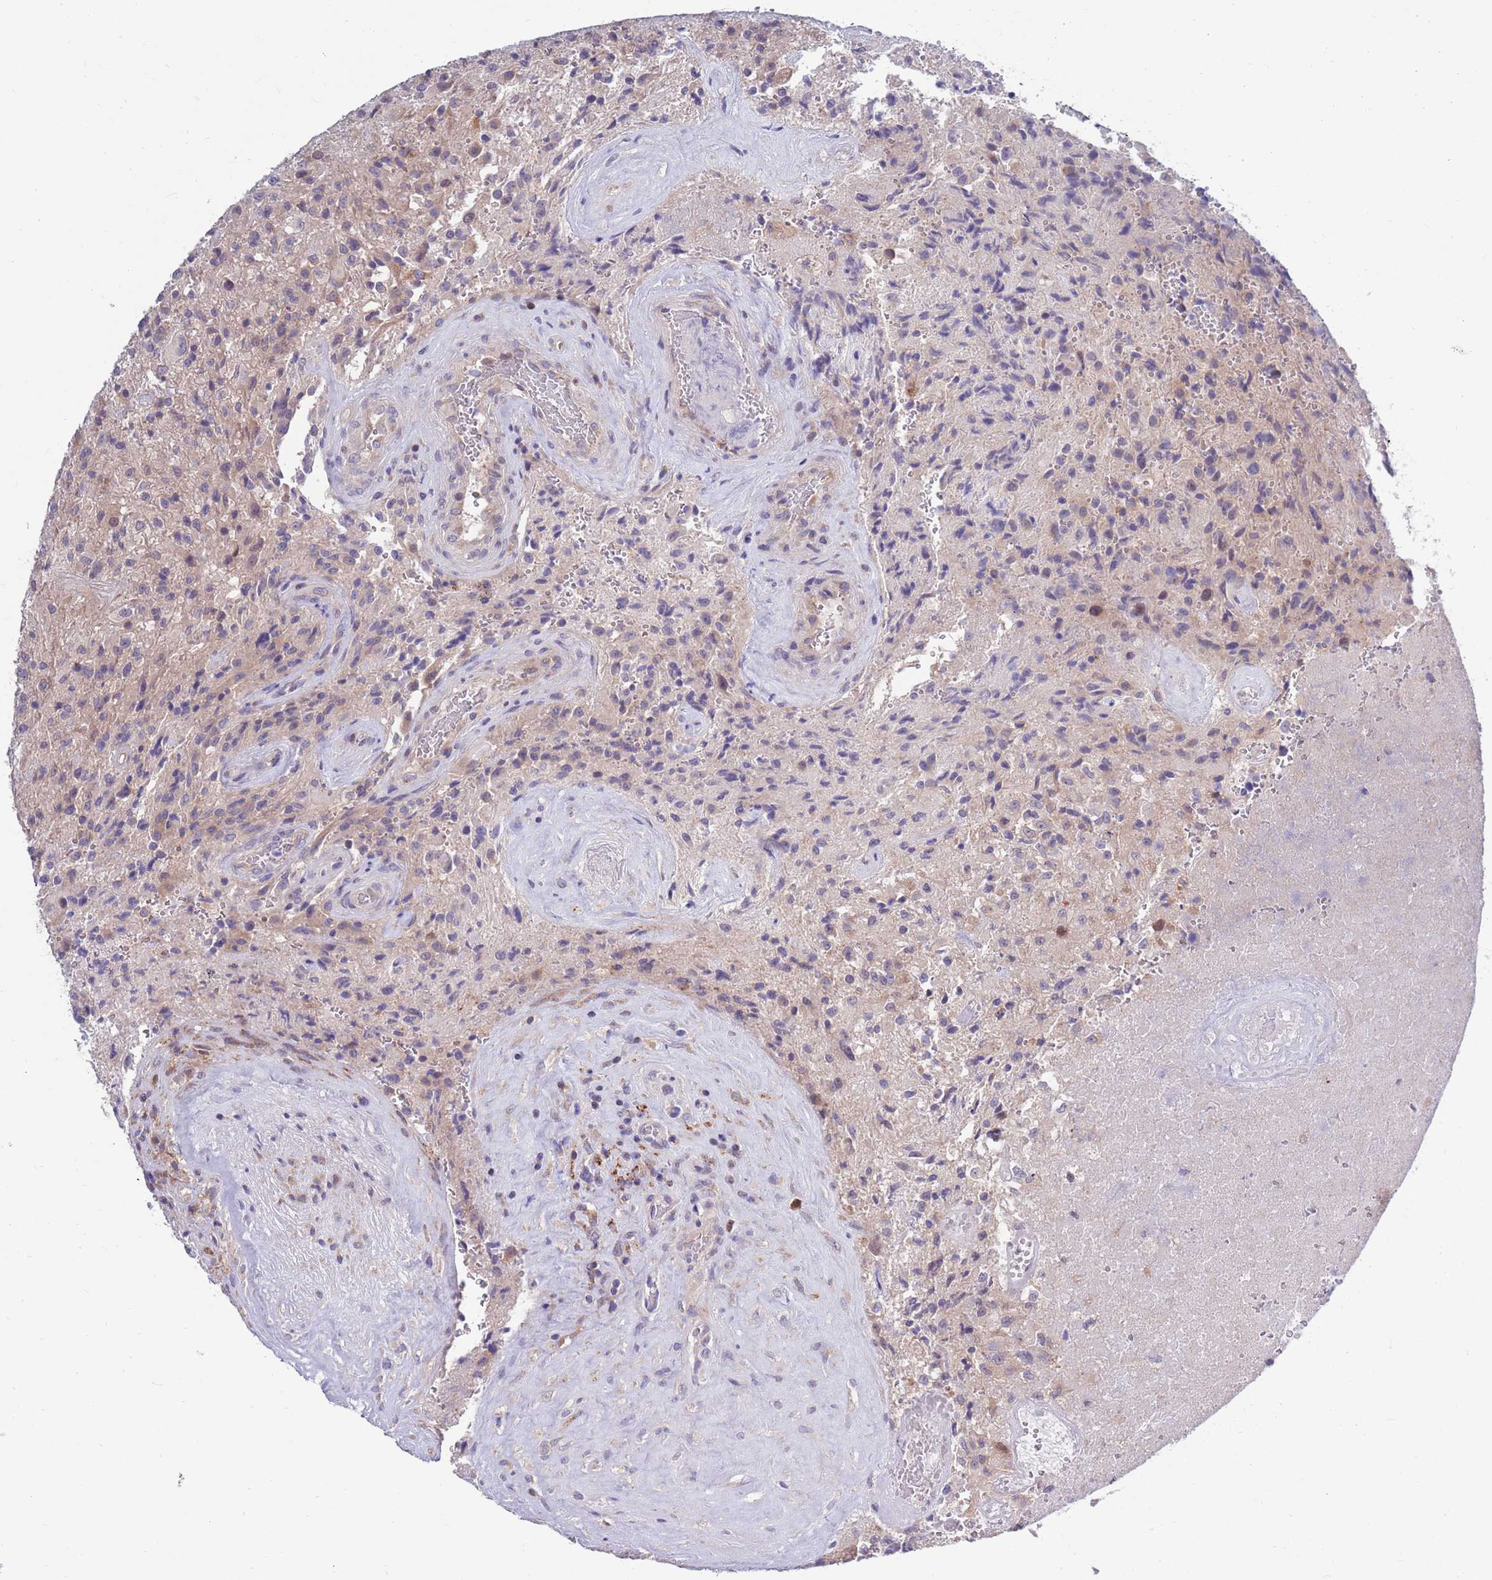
{"staining": {"intensity": "negative", "quantity": "none", "location": "none"}, "tissue": "glioma", "cell_type": "Tumor cells", "image_type": "cancer", "snomed": [{"axis": "morphology", "description": "Normal tissue, NOS"}, {"axis": "morphology", "description": "Glioma, malignant, High grade"}, {"axis": "topography", "description": "Cerebral cortex"}], "caption": "Photomicrograph shows no significant protein expression in tumor cells of glioma.", "gene": "KLHL29", "patient": {"sex": "male", "age": 56}}